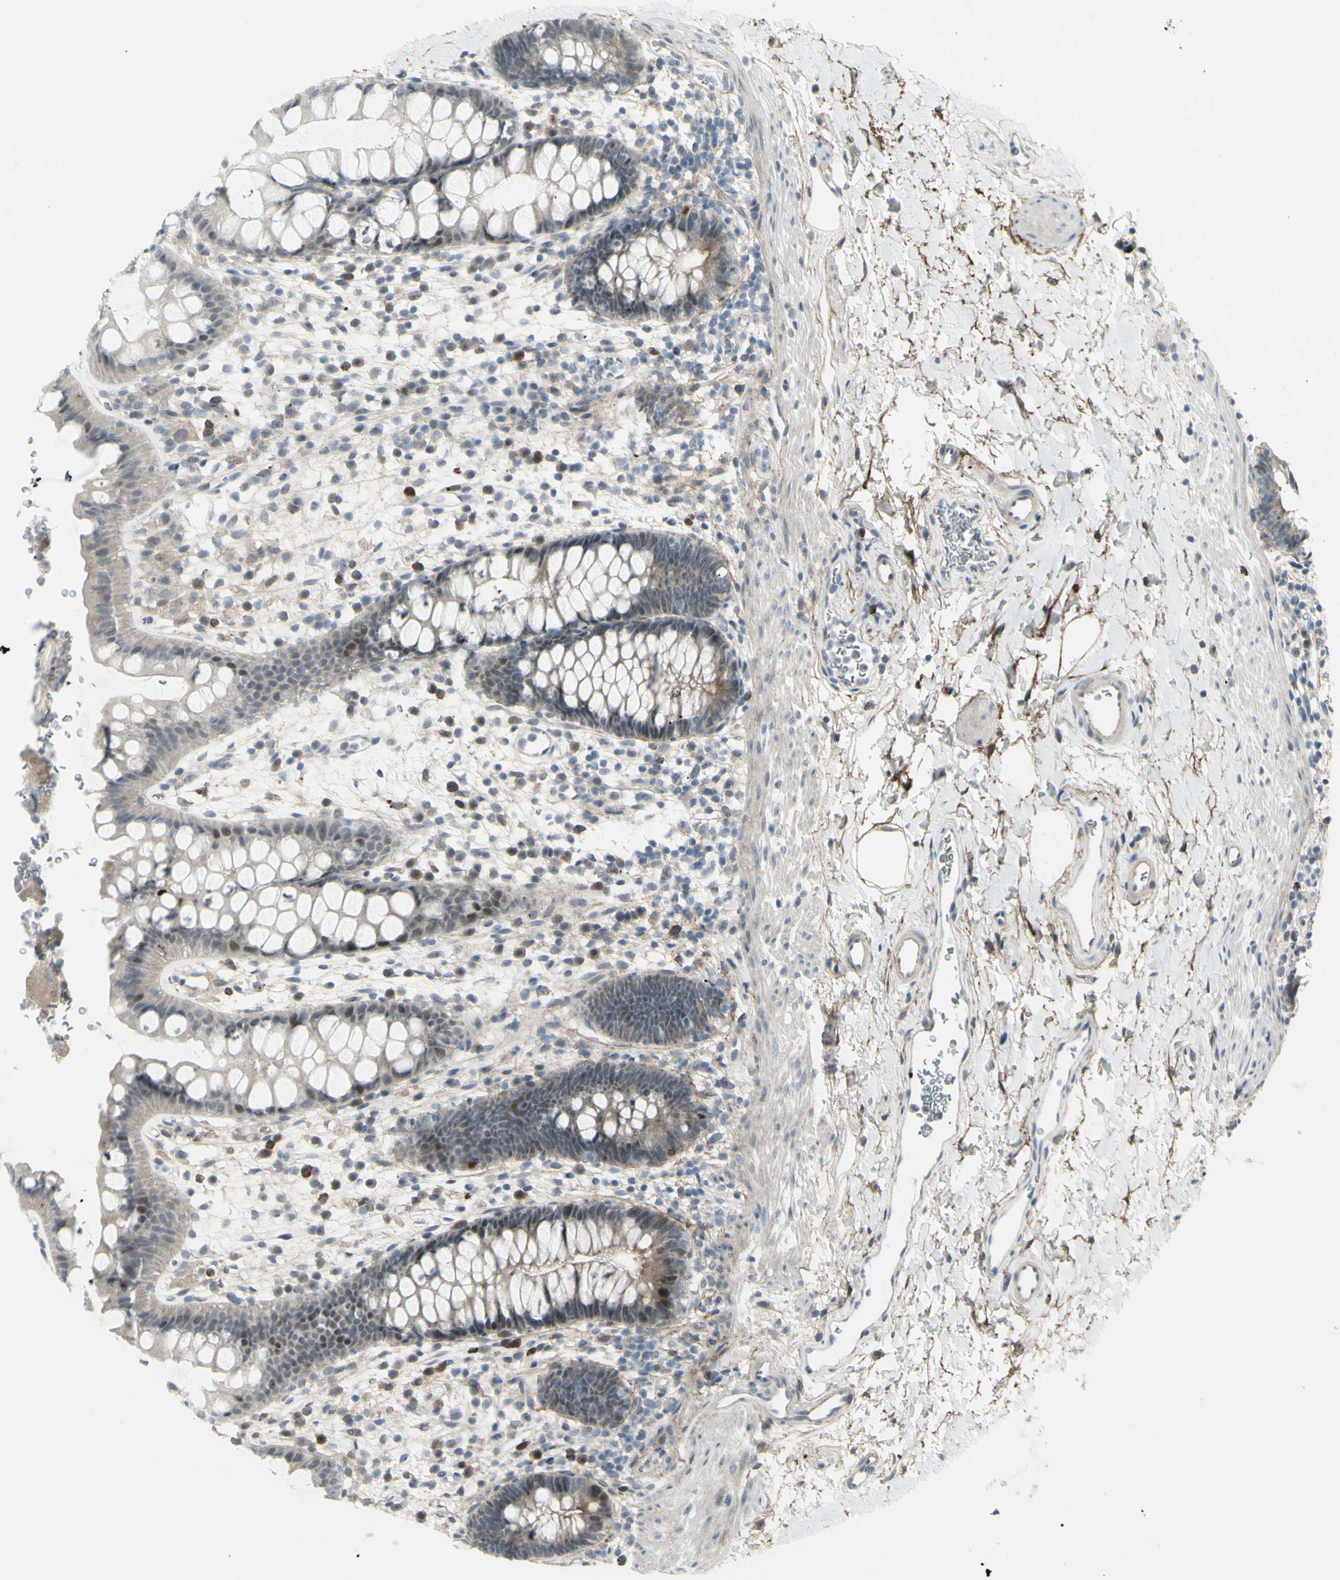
{"staining": {"intensity": "negative", "quantity": "none", "location": "none"}, "tissue": "rectum", "cell_type": "Glandular cells", "image_type": "normal", "snomed": [{"axis": "morphology", "description": "Normal tissue, NOS"}, {"axis": "topography", "description": "Rectum"}], "caption": "An immunohistochemistry (IHC) photomicrograph of unremarkable rectum is shown. There is no staining in glandular cells of rectum. The staining was performed using DAB (3,3'-diaminobenzidine) to visualize the protein expression in brown, while the nuclei were stained in blue with hematoxylin (Magnification: 20x).", "gene": "ETNK1", "patient": {"sex": "female", "age": 24}}